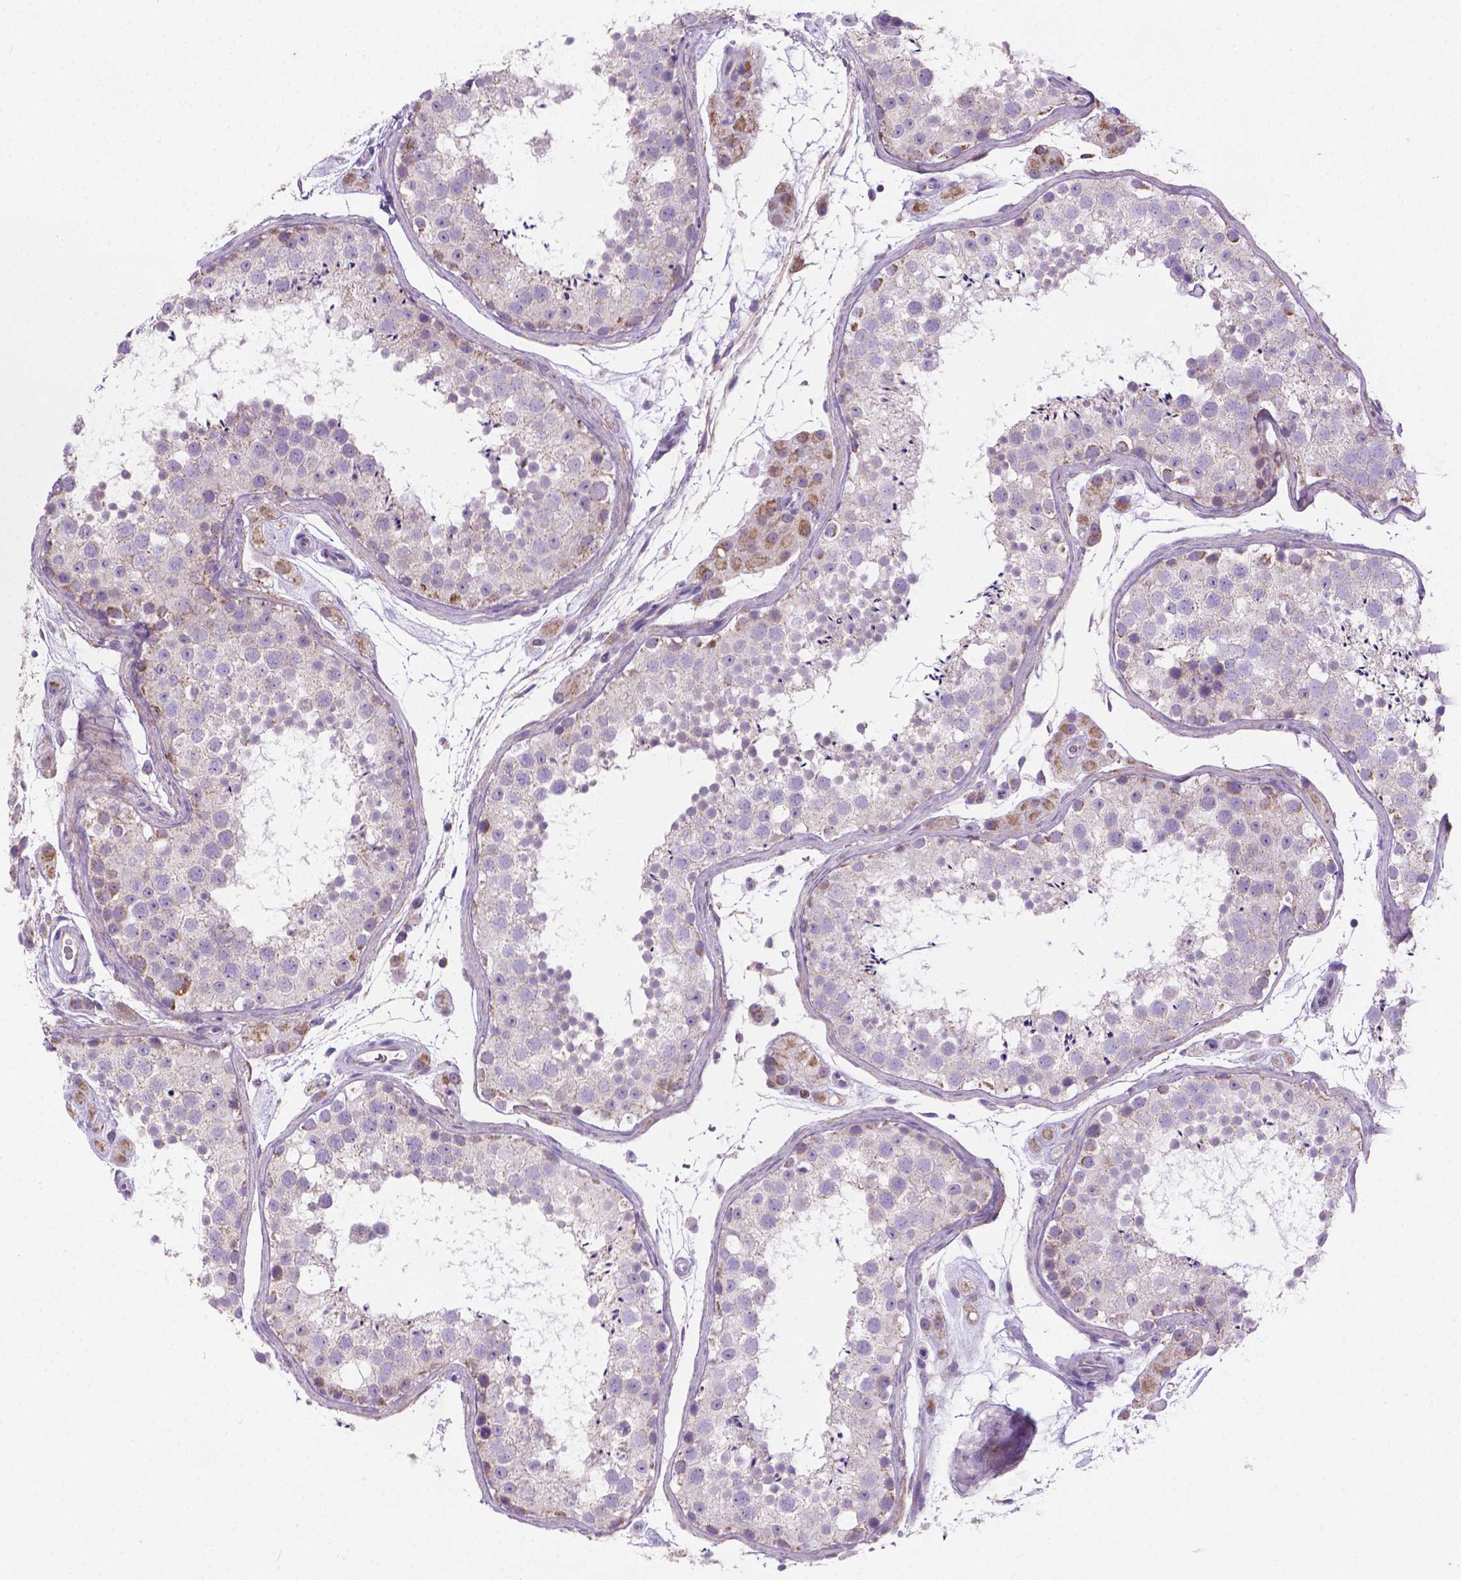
{"staining": {"intensity": "weak", "quantity": "<25%", "location": "cytoplasmic/membranous"}, "tissue": "testis", "cell_type": "Cells in seminiferous ducts", "image_type": "normal", "snomed": [{"axis": "morphology", "description": "Normal tissue, NOS"}, {"axis": "topography", "description": "Testis"}], "caption": "An immunohistochemistry micrograph of normal testis is shown. There is no staining in cells in seminiferous ducts of testis. (Brightfield microscopy of DAB immunohistochemistry at high magnification).", "gene": "CSPG5", "patient": {"sex": "male", "age": 41}}